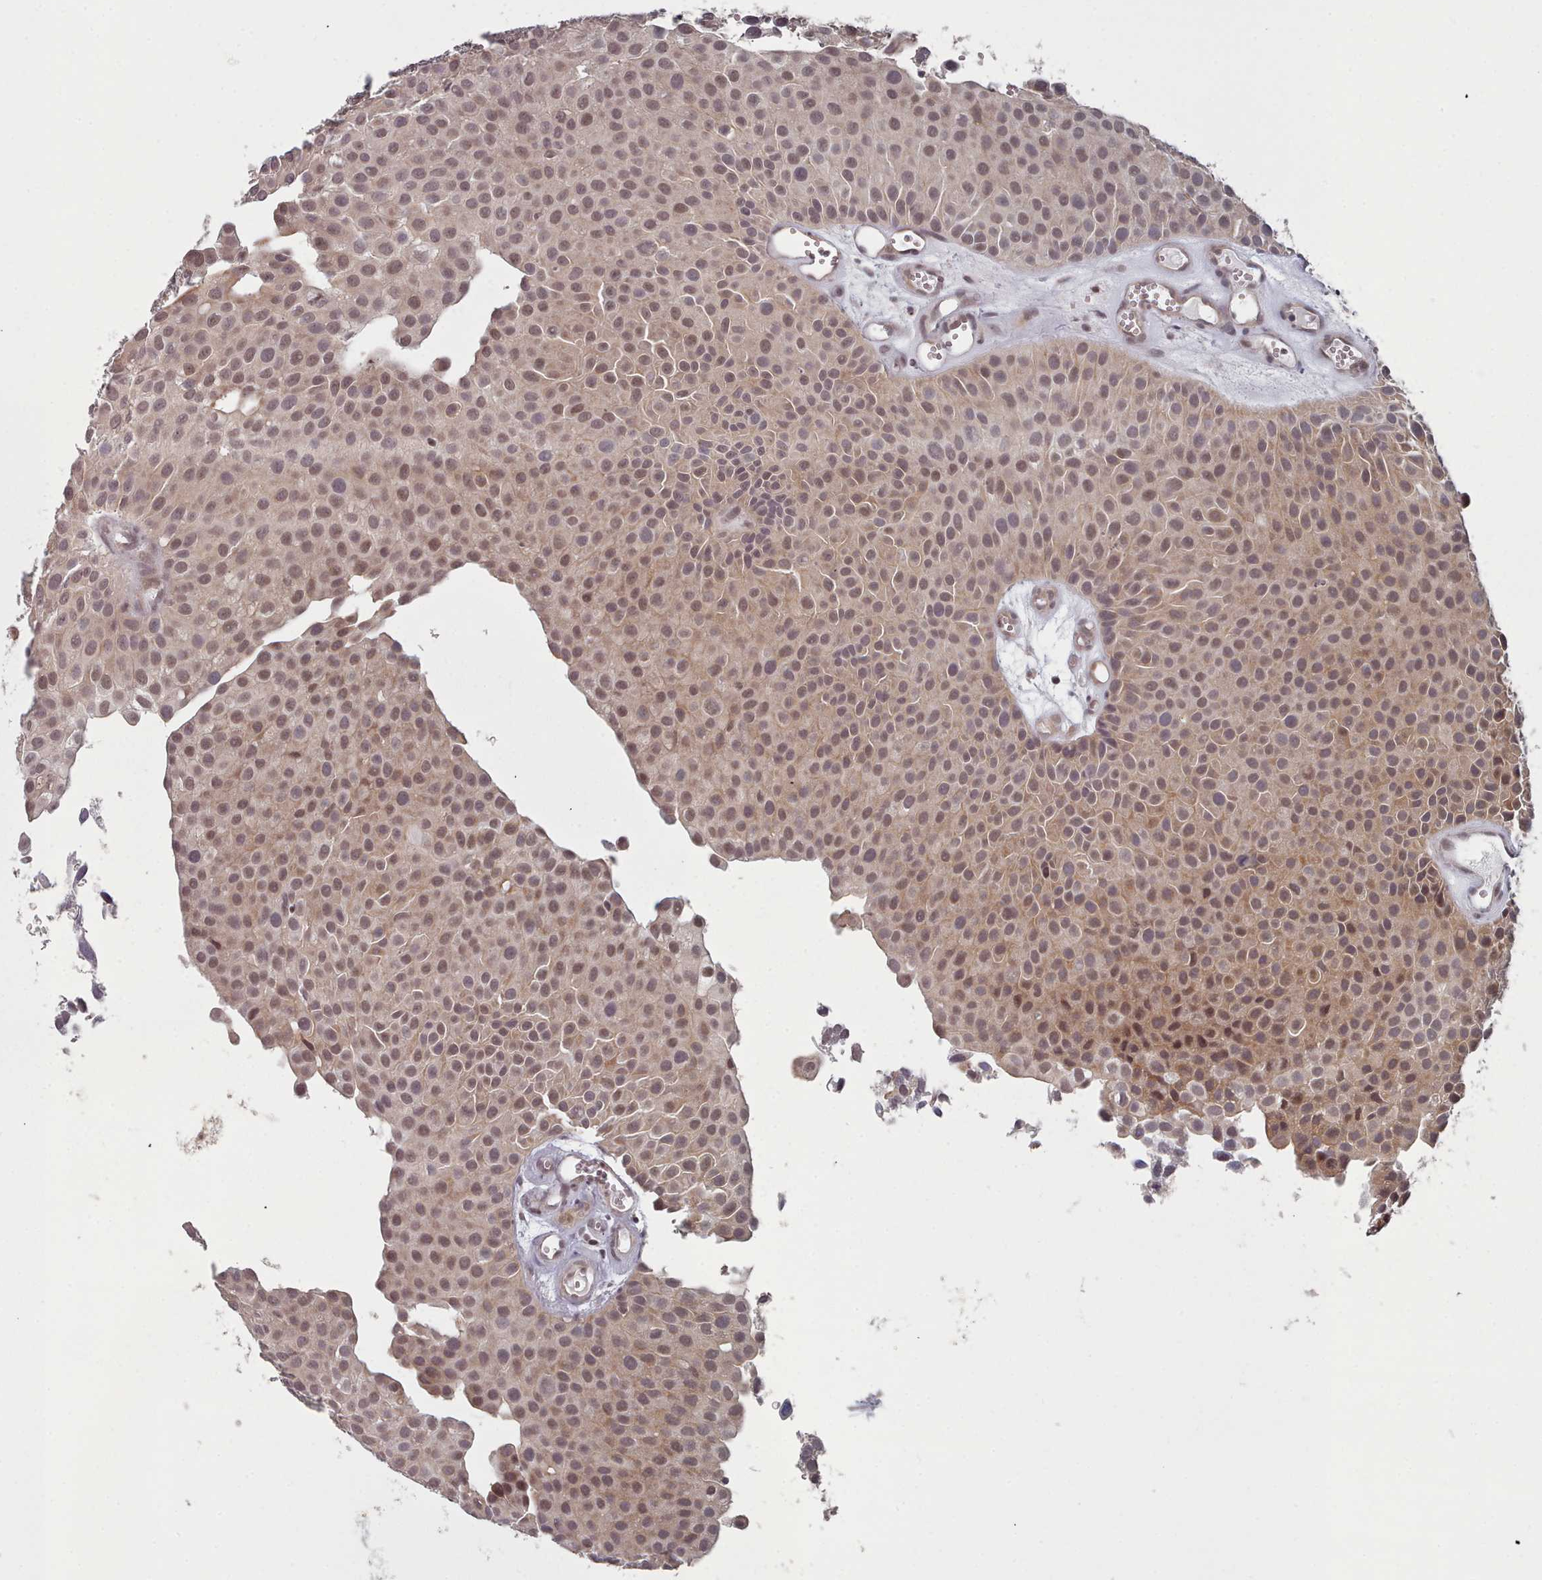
{"staining": {"intensity": "moderate", "quantity": ">75%", "location": "cytoplasmic/membranous,nuclear"}, "tissue": "urothelial cancer", "cell_type": "Tumor cells", "image_type": "cancer", "snomed": [{"axis": "morphology", "description": "Urothelial carcinoma, Low grade"}, {"axis": "topography", "description": "Urinary bladder"}], "caption": "A photomicrograph of urothelial carcinoma (low-grade) stained for a protein shows moderate cytoplasmic/membranous and nuclear brown staining in tumor cells.", "gene": "HYAL3", "patient": {"sex": "male", "age": 88}}